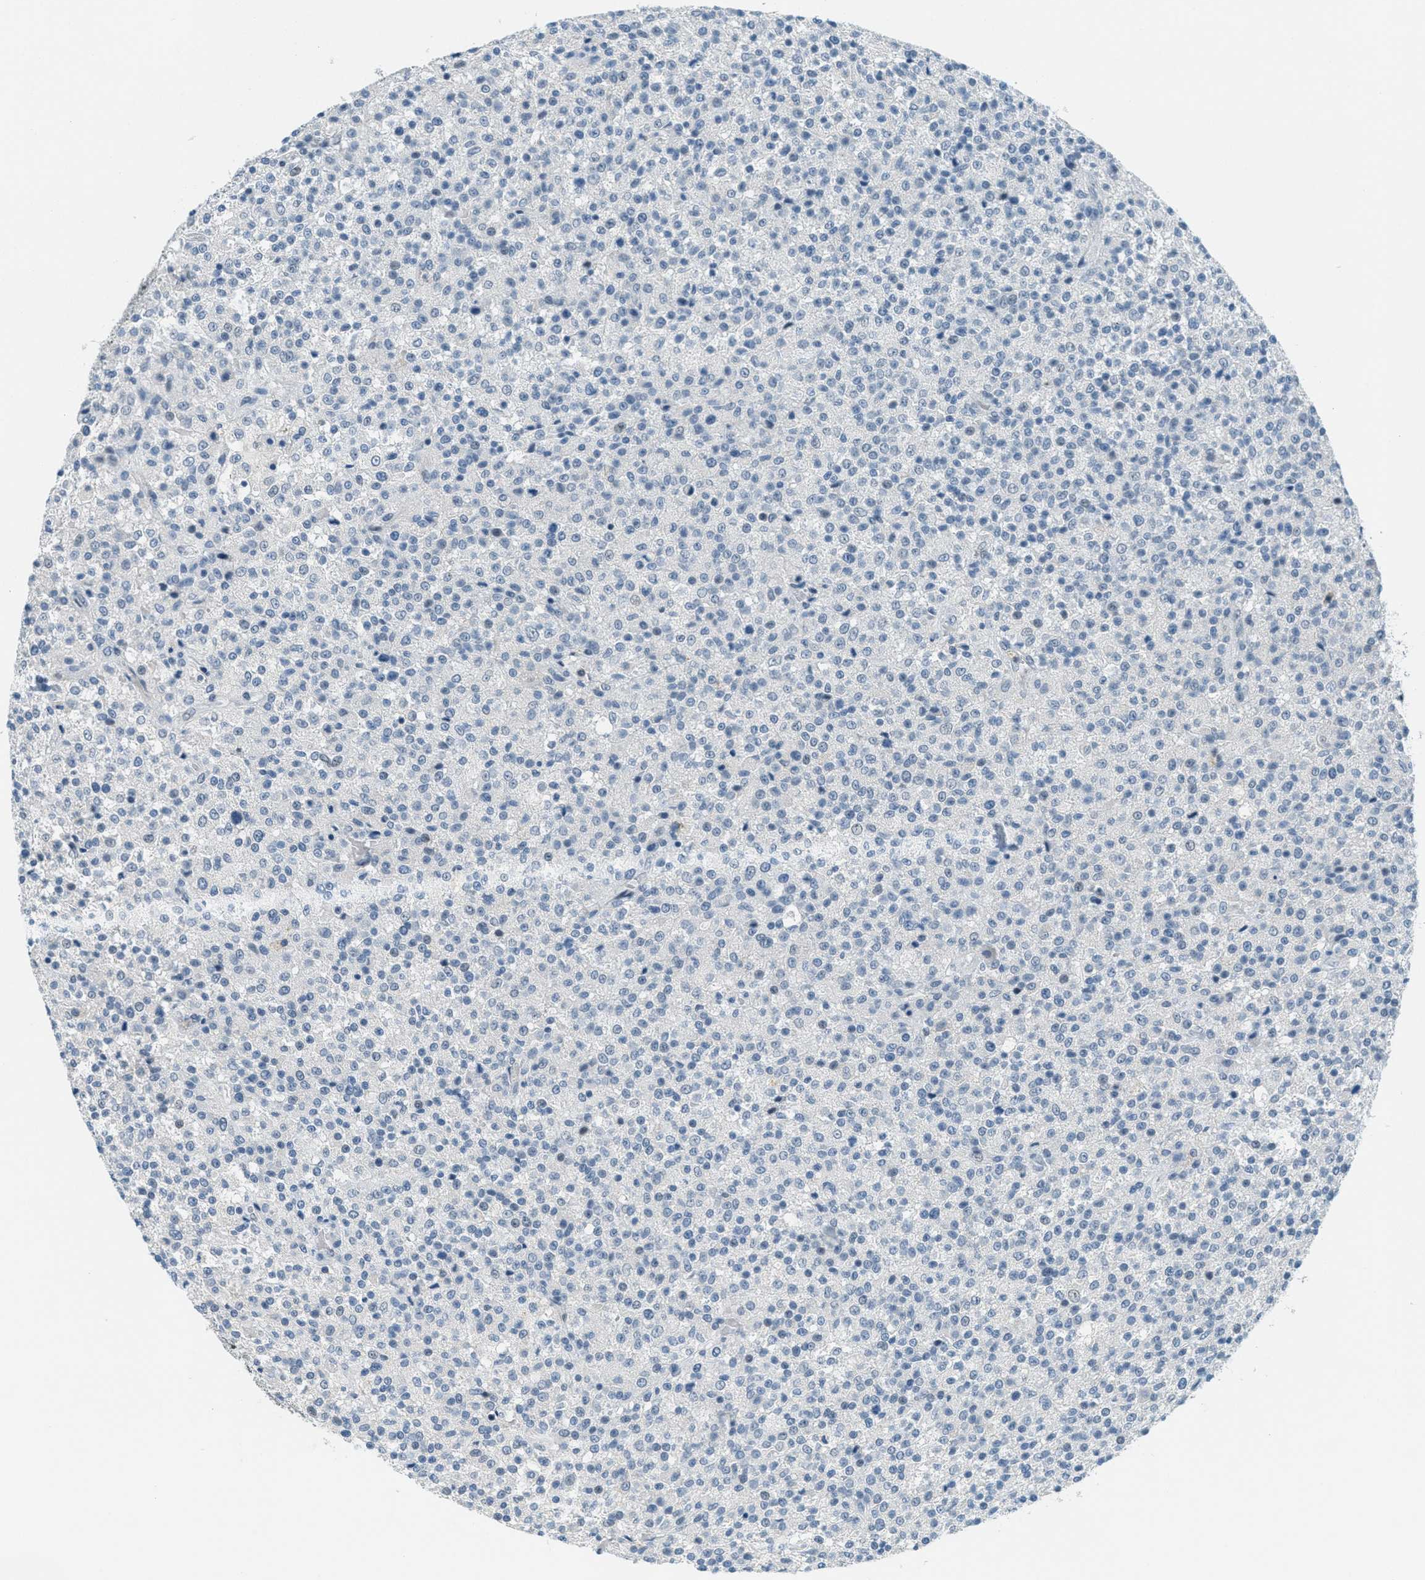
{"staining": {"intensity": "negative", "quantity": "none", "location": "none"}, "tissue": "testis cancer", "cell_type": "Tumor cells", "image_type": "cancer", "snomed": [{"axis": "morphology", "description": "Seminoma, NOS"}, {"axis": "topography", "description": "Testis"}], "caption": "The photomicrograph reveals no significant expression in tumor cells of testis cancer.", "gene": "FYN", "patient": {"sex": "male", "age": 59}}